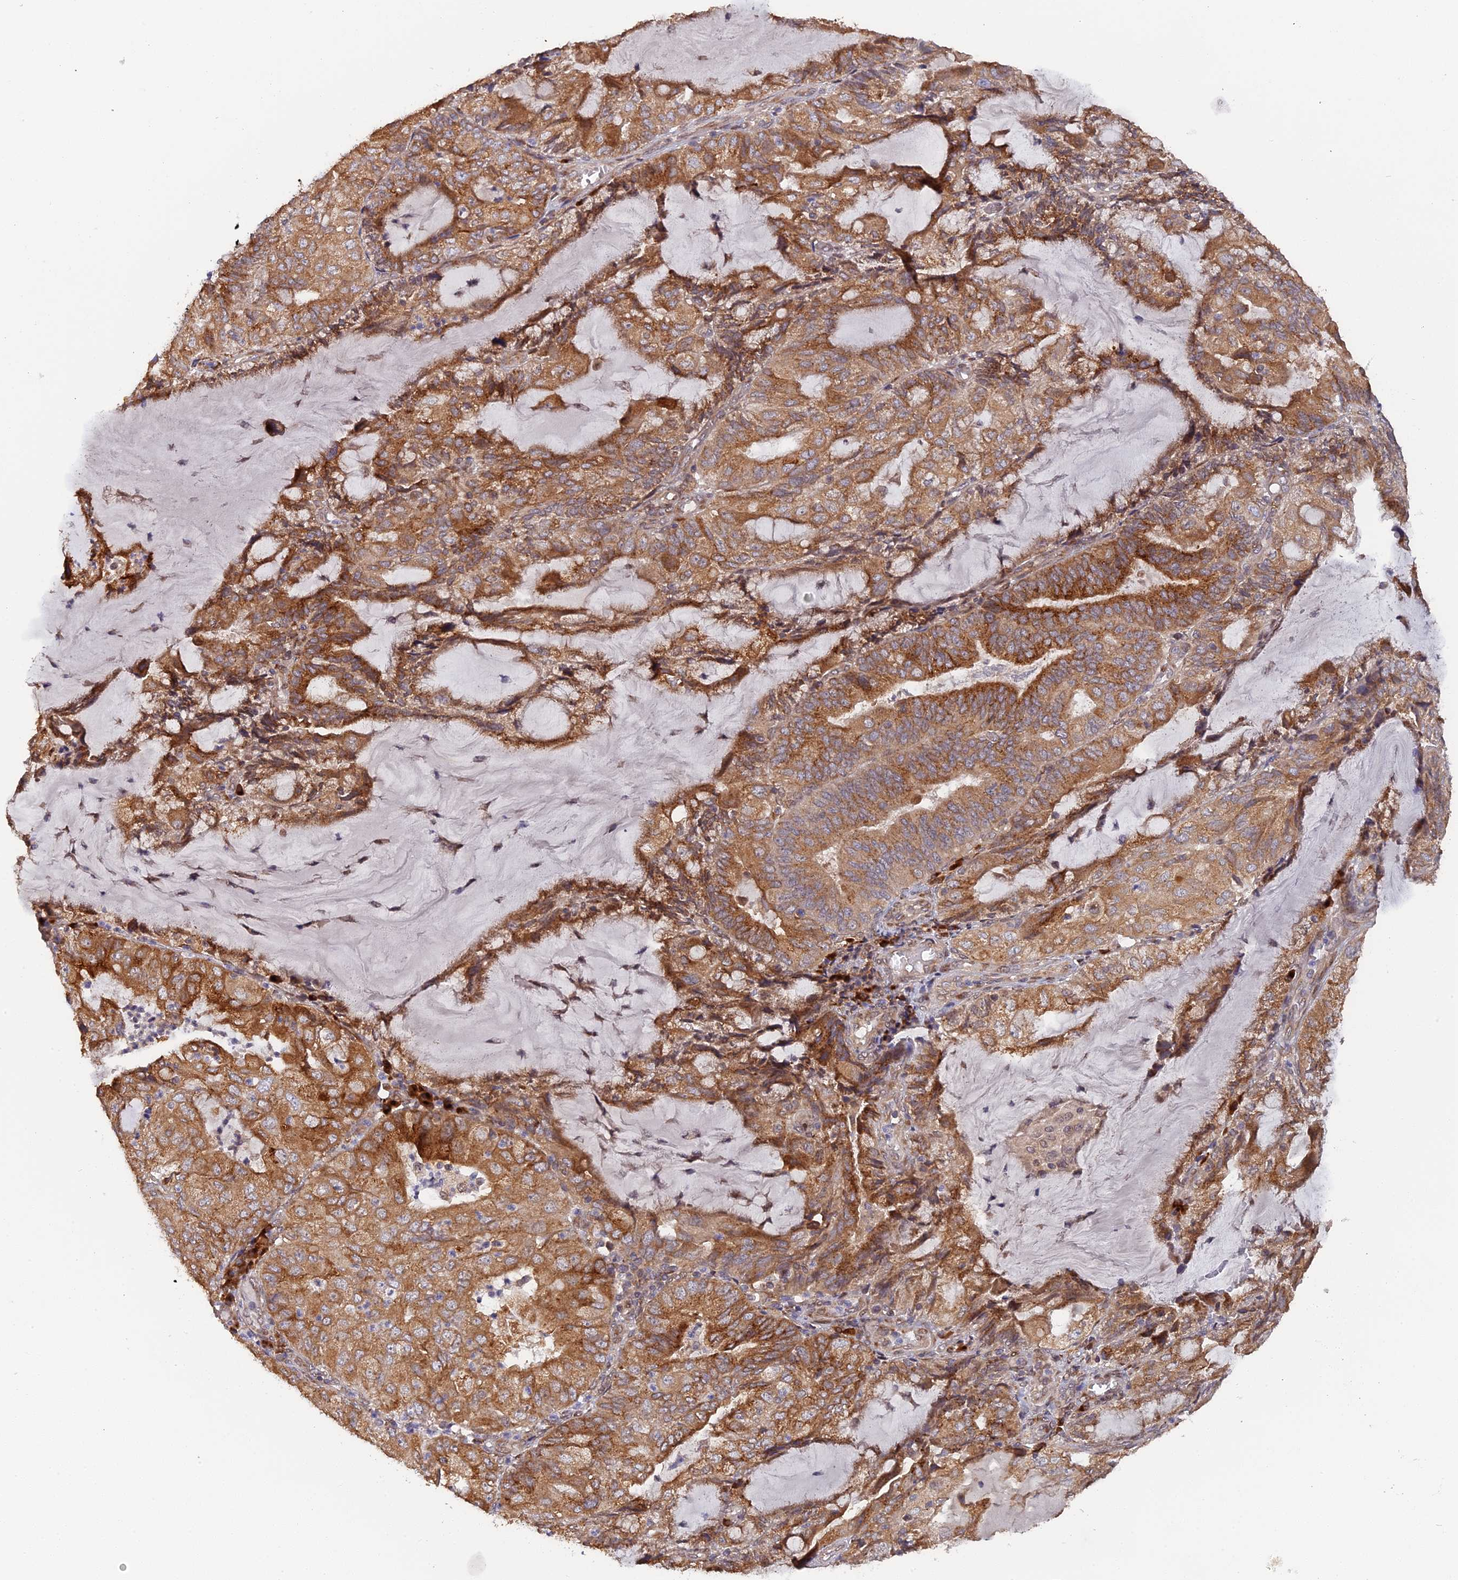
{"staining": {"intensity": "moderate", "quantity": ">75%", "location": "cytoplasmic/membranous"}, "tissue": "endometrial cancer", "cell_type": "Tumor cells", "image_type": "cancer", "snomed": [{"axis": "morphology", "description": "Adenocarcinoma, NOS"}, {"axis": "topography", "description": "Endometrium"}], "caption": "Protein analysis of endometrial adenocarcinoma tissue exhibits moderate cytoplasmic/membranous expression in about >75% of tumor cells.", "gene": "SNX17", "patient": {"sex": "female", "age": 81}}